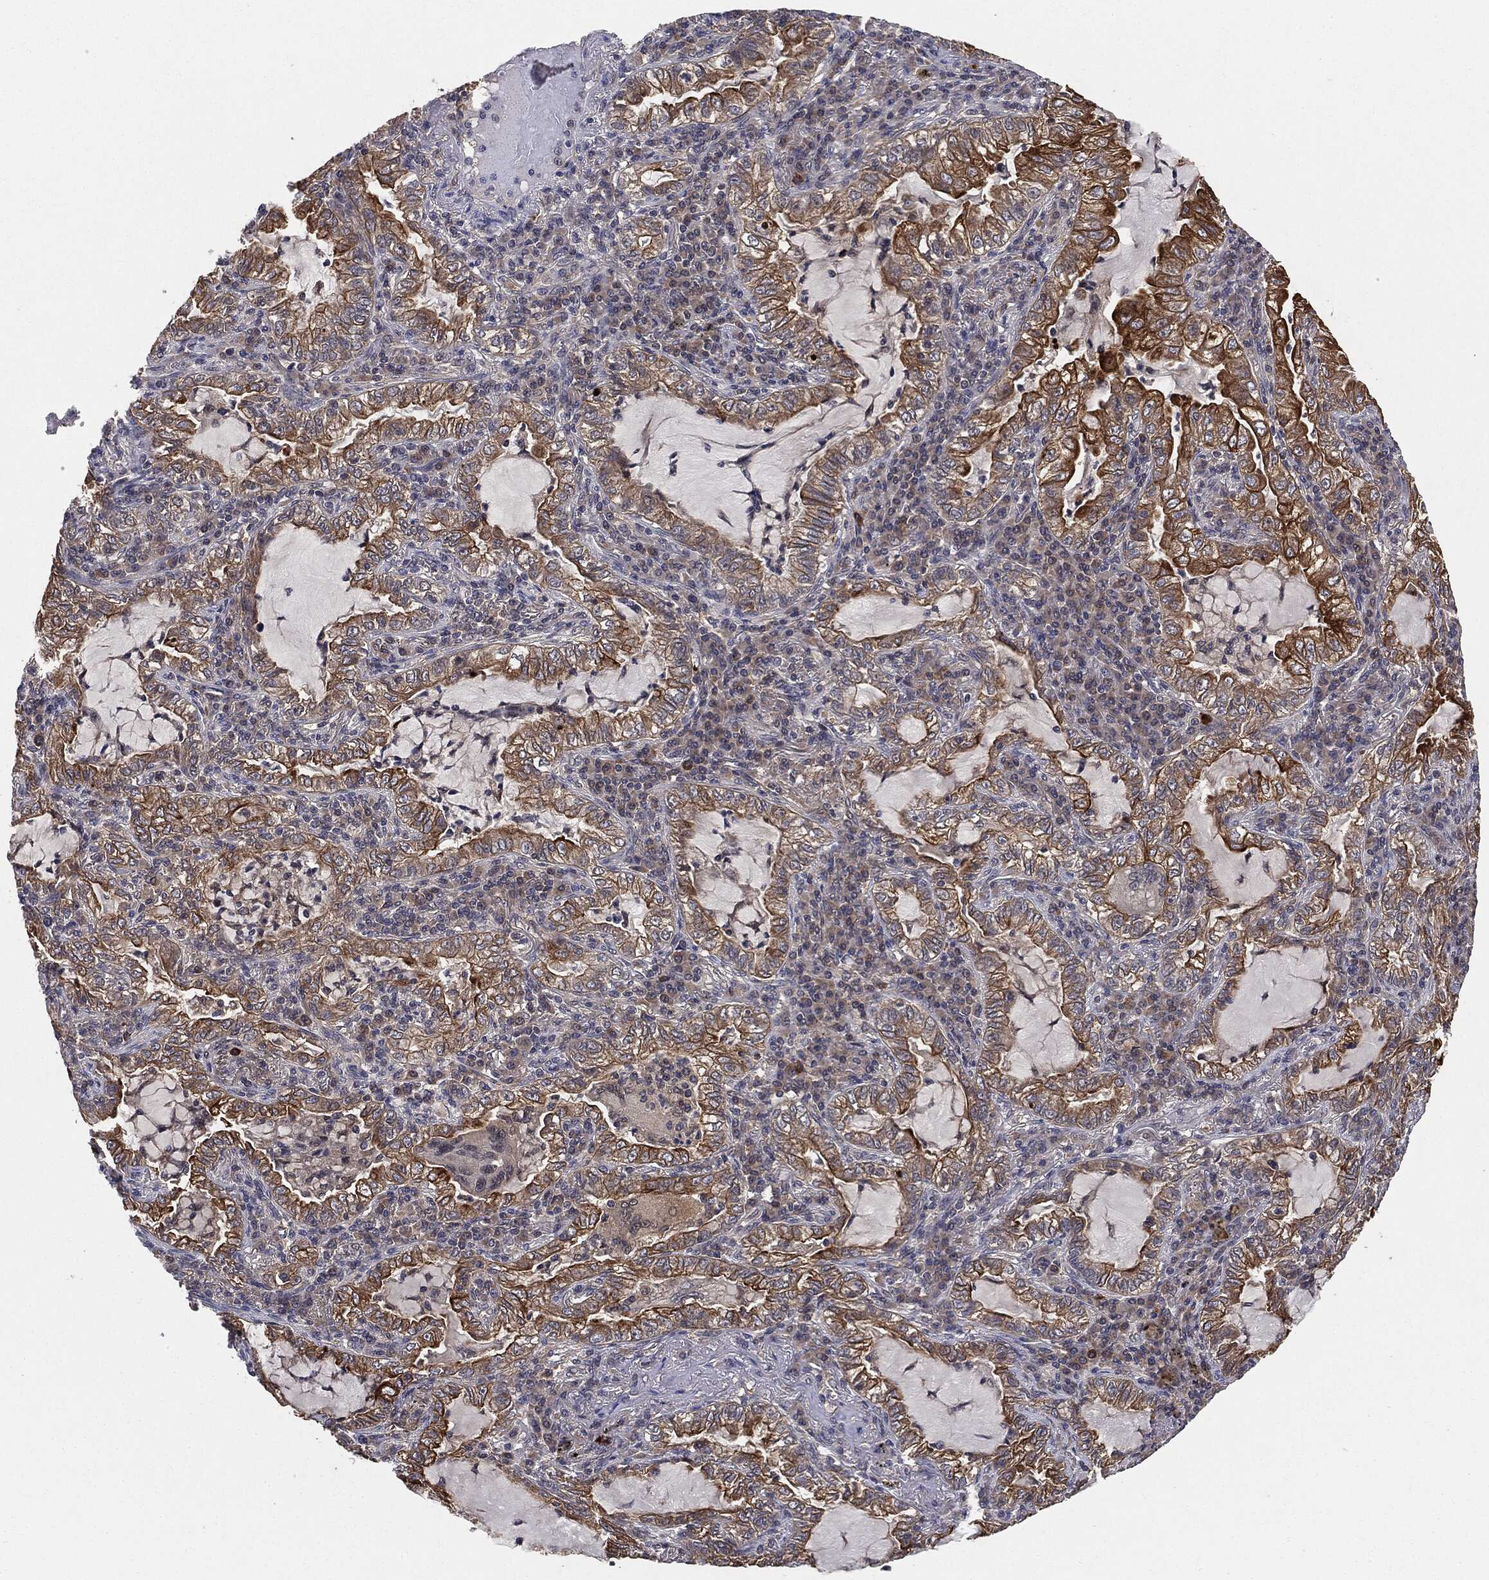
{"staining": {"intensity": "moderate", "quantity": ">75%", "location": "cytoplasmic/membranous"}, "tissue": "lung cancer", "cell_type": "Tumor cells", "image_type": "cancer", "snomed": [{"axis": "morphology", "description": "Adenocarcinoma, NOS"}, {"axis": "topography", "description": "Lung"}], "caption": "Immunohistochemistry (IHC) (DAB (3,3'-diaminobenzidine)) staining of adenocarcinoma (lung) exhibits moderate cytoplasmic/membranous protein positivity in approximately >75% of tumor cells.", "gene": "KRT7", "patient": {"sex": "female", "age": 73}}